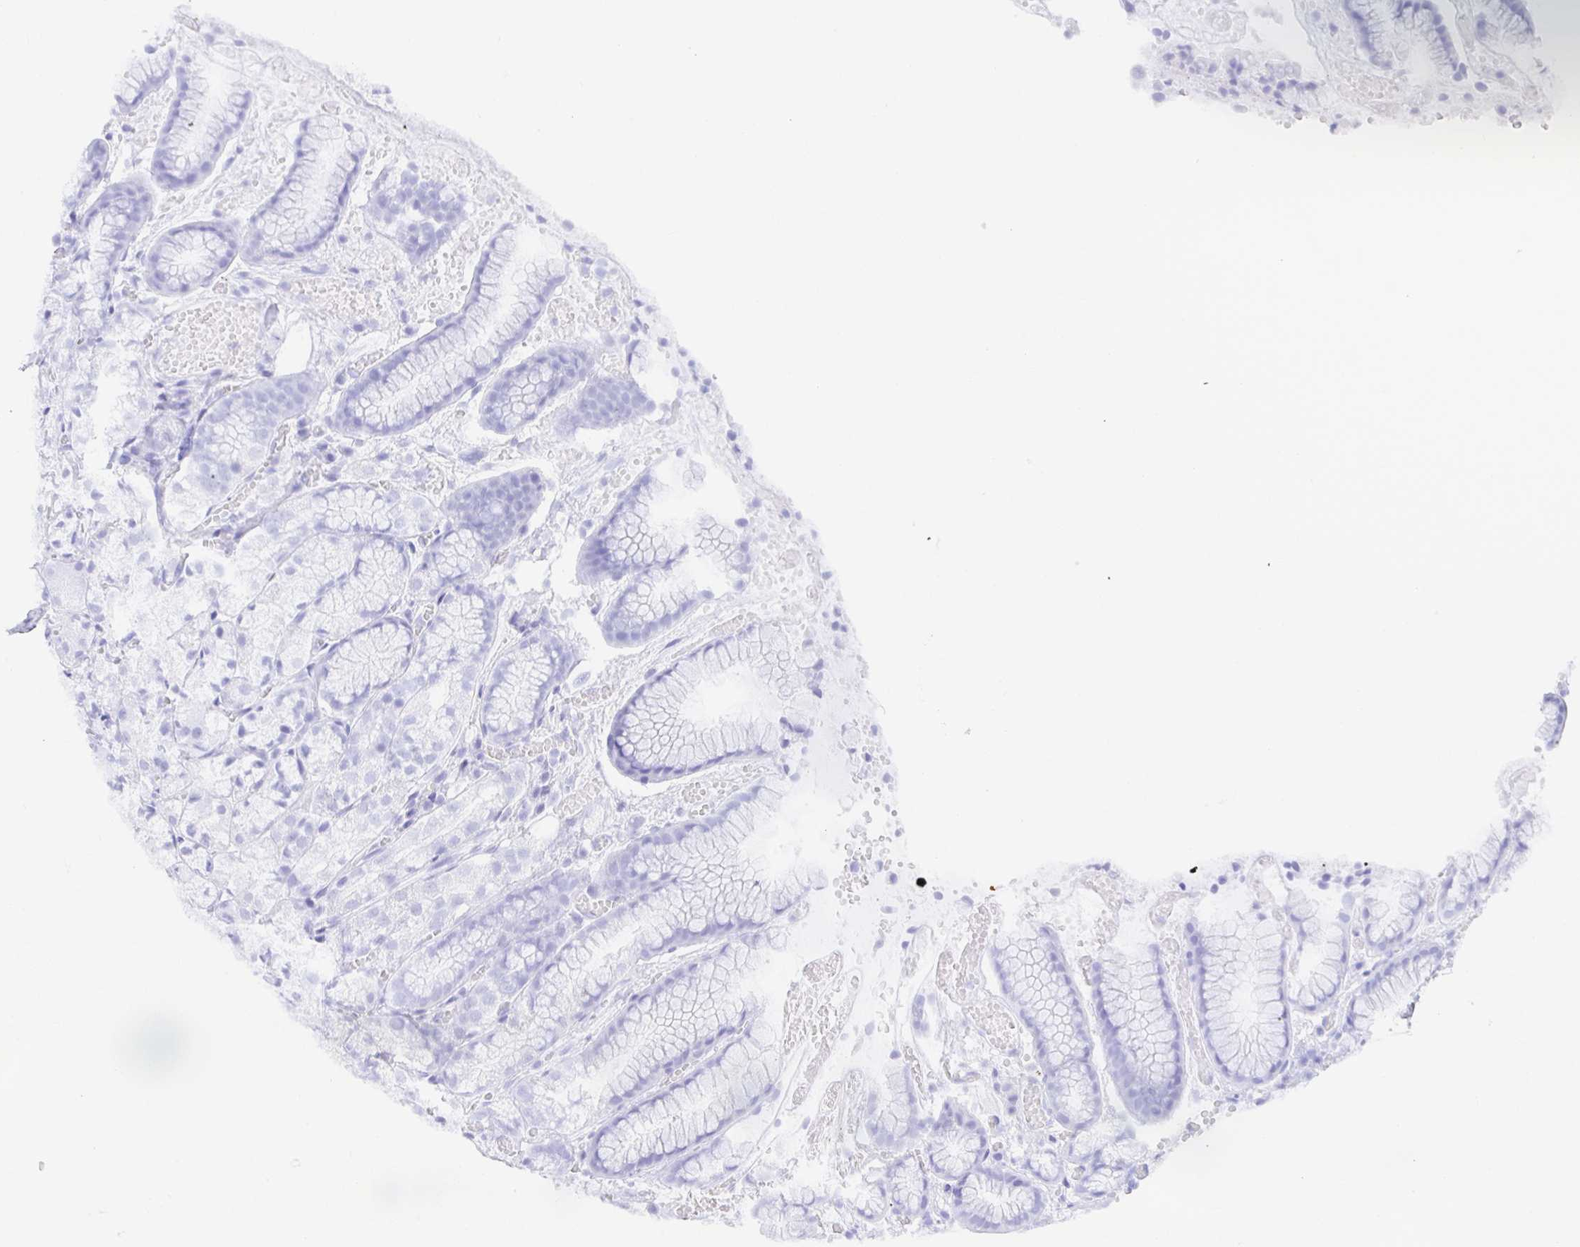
{"staining": {"intensity": "negative", "quantity": "none", "location": "none"}, "tissue": "stomach", "cell_type": "Glandular cells", "image_type": "normal", "snomed": [{"axis": "morphology", "description": "Normal tissue, NOS"}, {"axis": "topography", "description": "Smooth muscle"}, {"axis": "topography", "description": "Stomach"}], "caption": "A high-resolution photomicrograph shows immunohistochemistry staining of normal stomach, which reveals no significant staining in glandular cells.", "gene": "CHAT", "patient": {"sex": "male", "age": 70}}